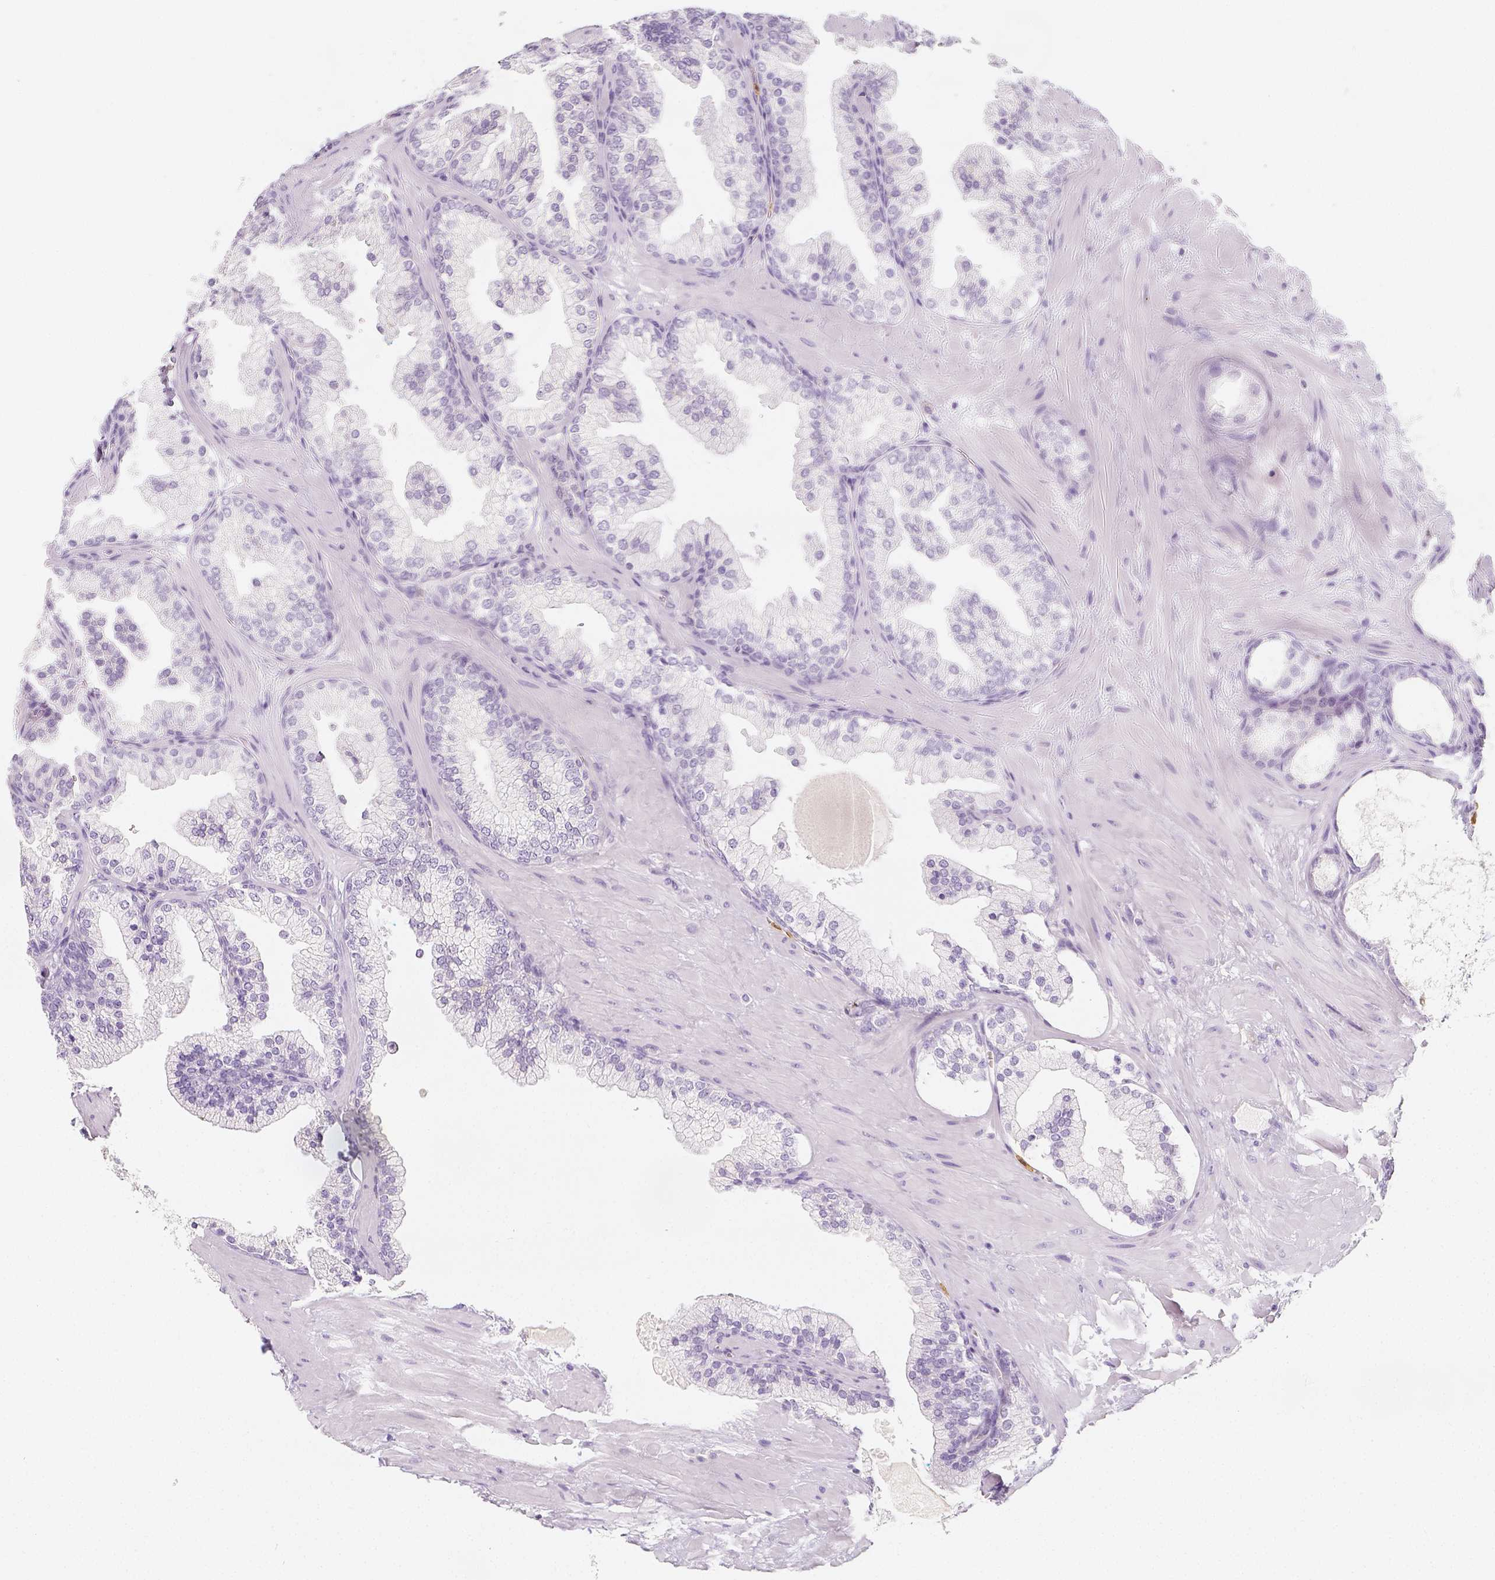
{"staining": {"intensity": "negative", "quantity": "none", "location": "none"}, "tissue": "prostate", "cell_type": "Glandular cells", "image_type": "normal", "snomed": [{"axis": "morphology", "description": "Normal tissue, NOS"}, {"axis": "topography", "description": "Prostate"}, {"axis": "topography", "description": "Peripheral nerve tissue"}], "caption": "This is an IHC histopathology image of unremarkable human prostate. There is no expression in glandular cells.", "gene": "NECAB2", "patient": {"sex": "male", "age": 61}}